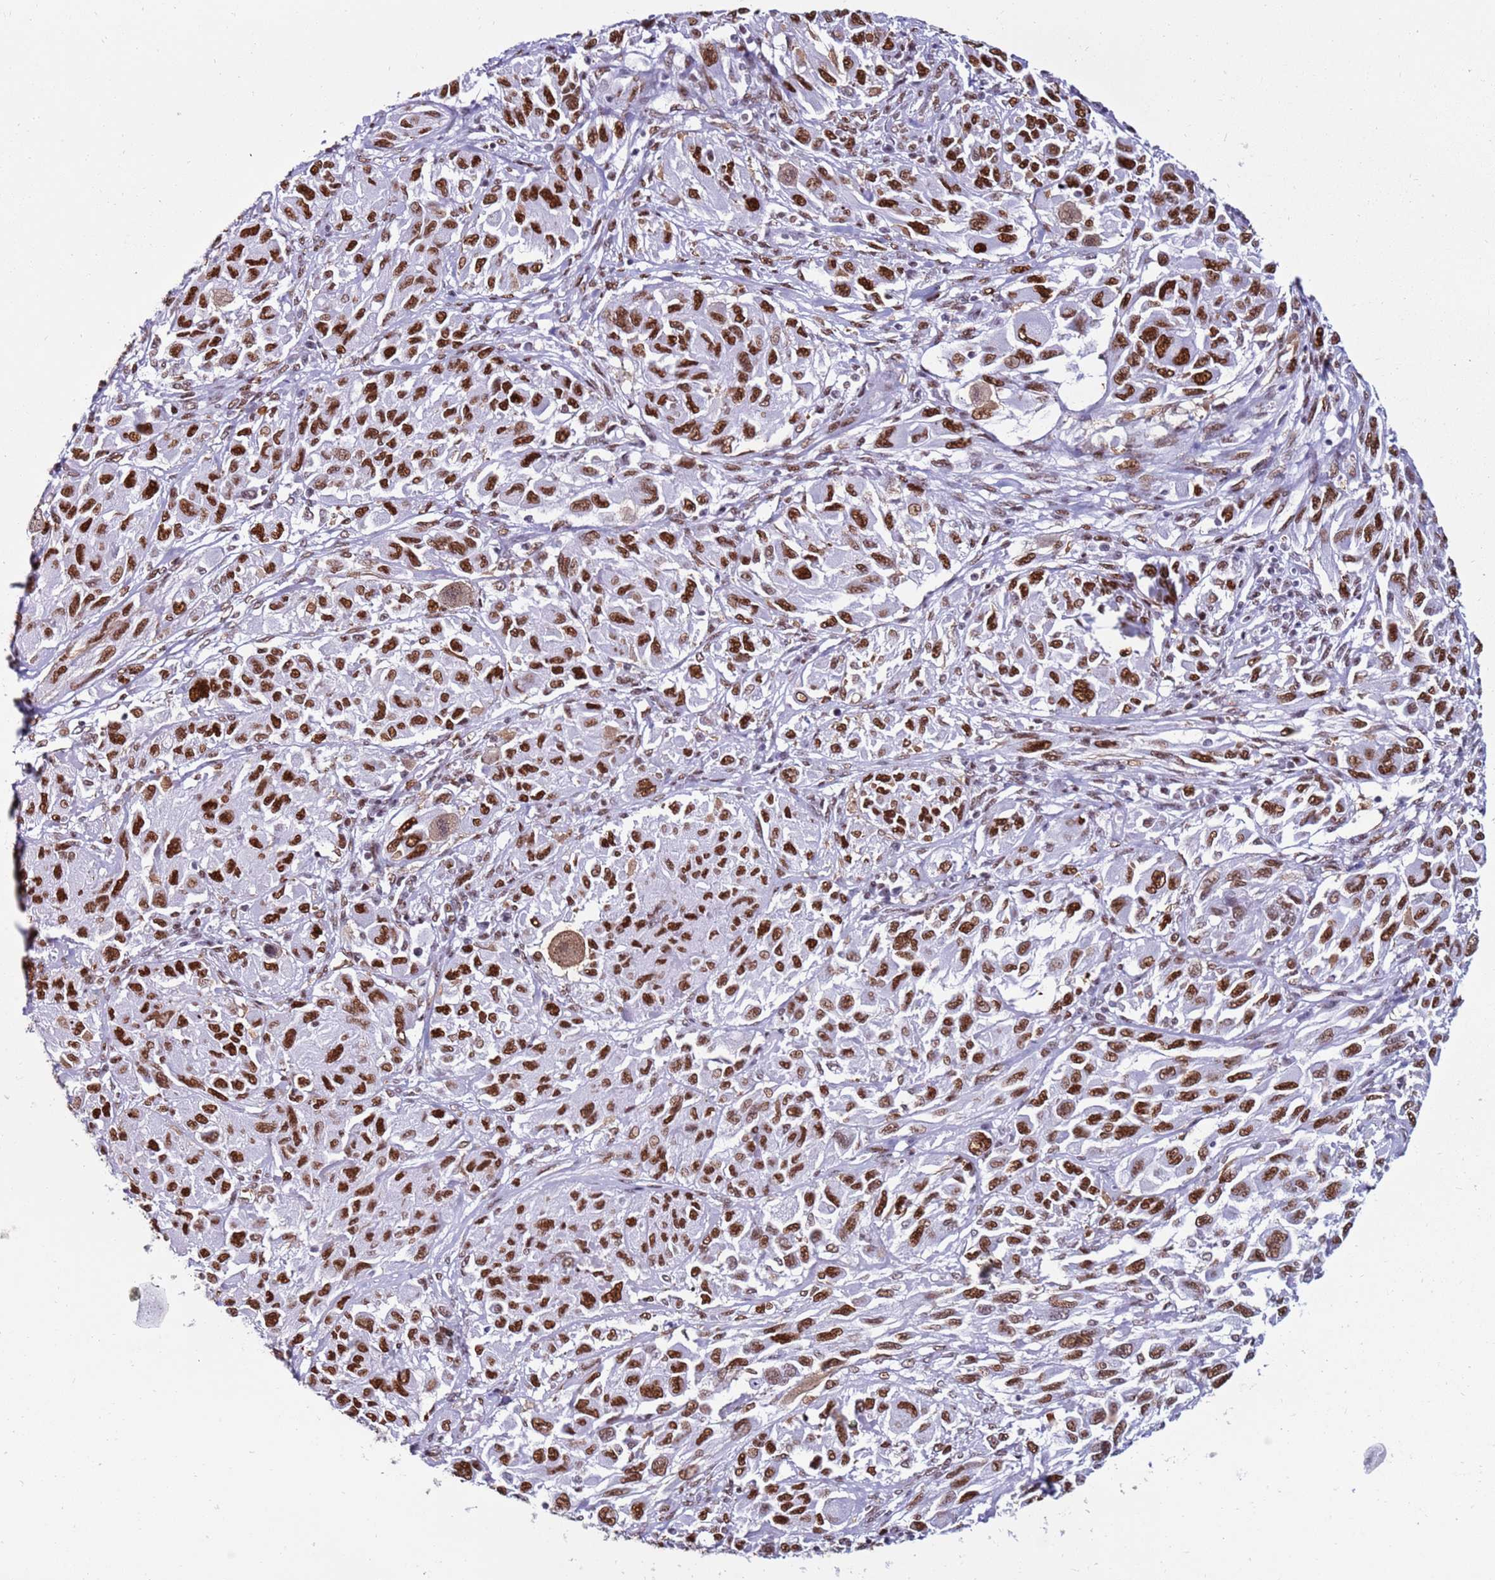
{"staining": {"intensity": "strong", "quantity": ">75%", "location": "nuclear"}, "tissue": "melanoma", "cell_type": "Tumor cells", "image_type": "cancer", "snomed": [{"axis": "morphology", "description": "Malignant melanoma, NOS"}, {"axis": "topography", "description": "Skin"}], "caption": "Malignant melanoma was stained to show a protein in brown. There is high levels of strong nuclear expression in approximately >75% of tumor cells.", "gene": "KPNA4", "patient": {"sex": "female", "age": 91}}